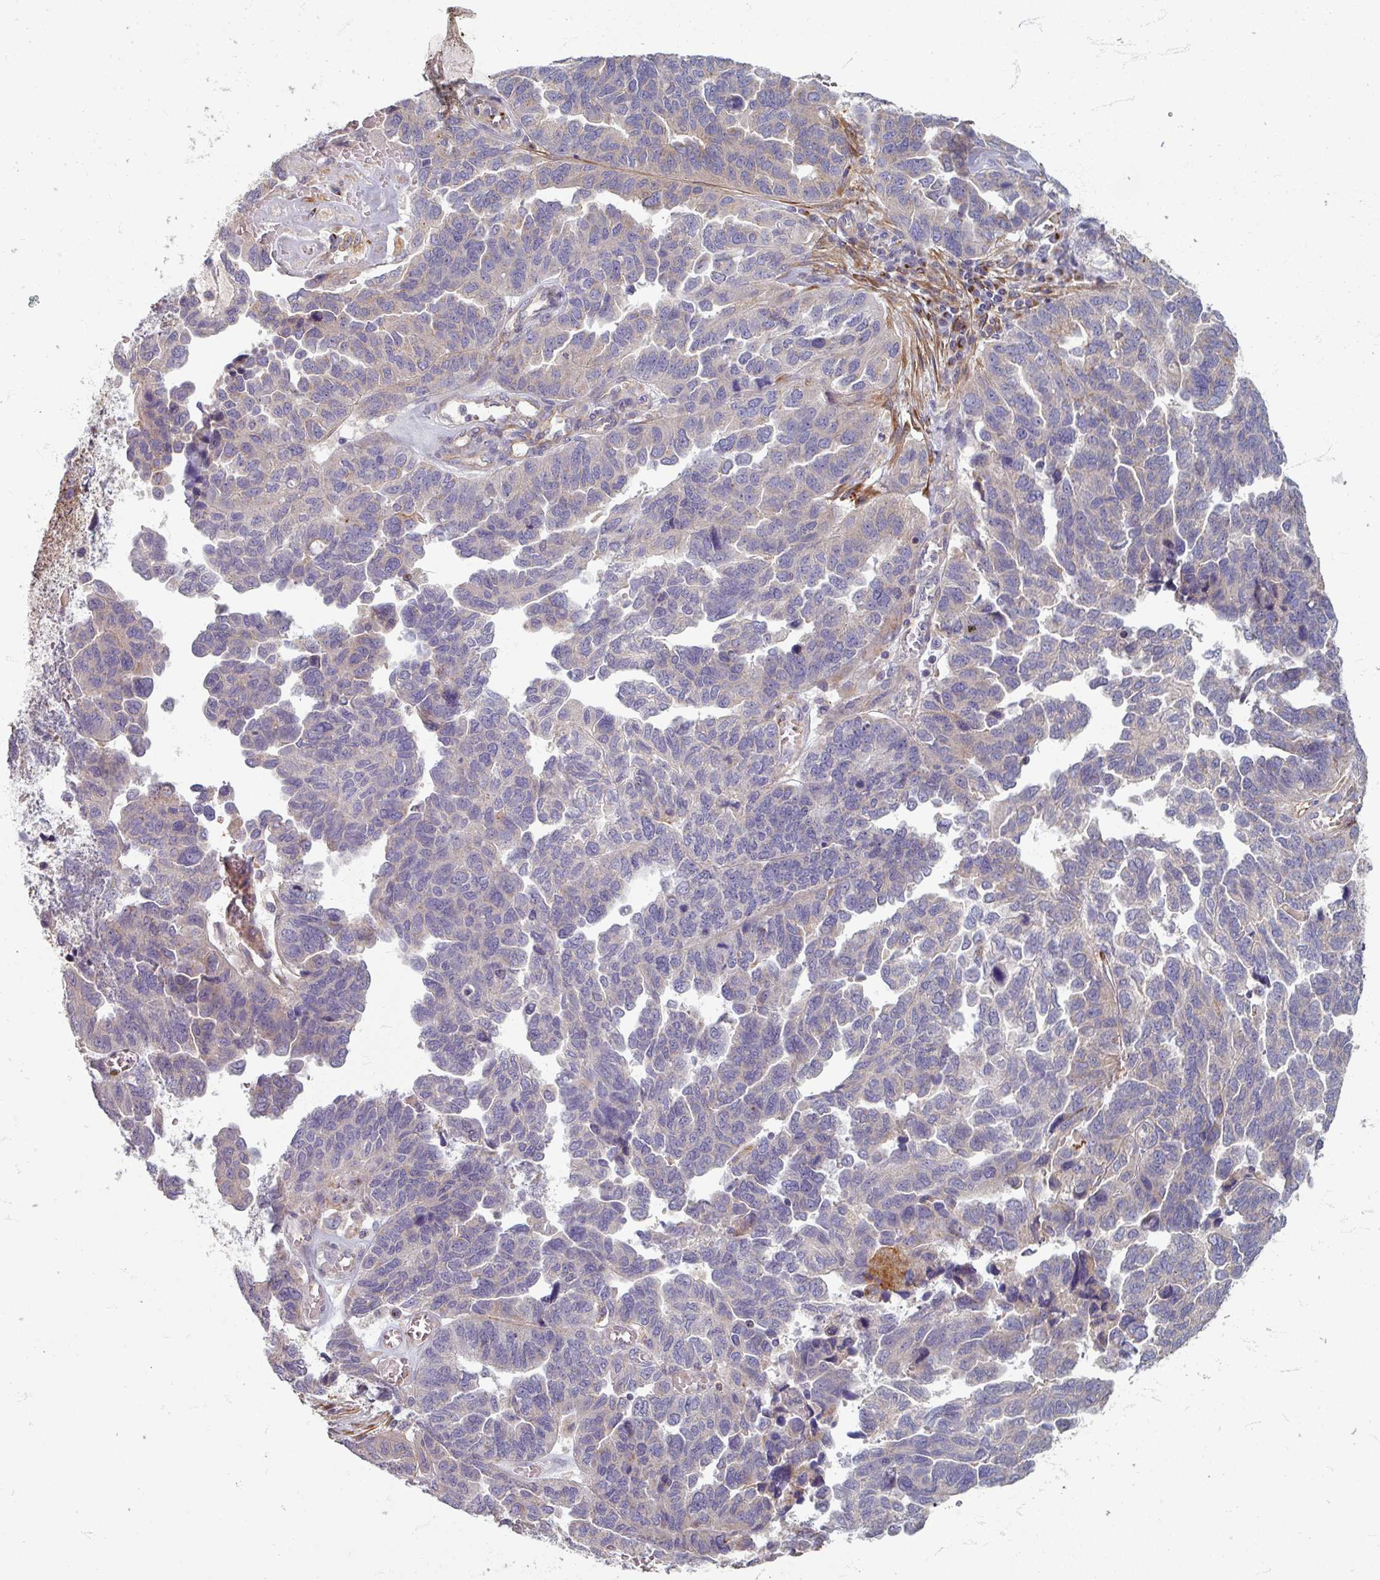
{"staining": {"intensity": "negative", "quantity": "none", "location": "none"}, "tissue": "ovarian cancer", "cell_type": "Tumor cells", "image_type": "cancer", "snomed": [{"axis": "morphology", "description": "Cystadenocarcinoma, serous, NOS"}, {"axis": "topography", "description": "Ovary"}], "caption": "IHC of serous cystadenocarcinoma (ovarian) shows no staining in tumor cells.", "gene": "GABARAPL1", "patient": {"sex": "female", "age": 64}}